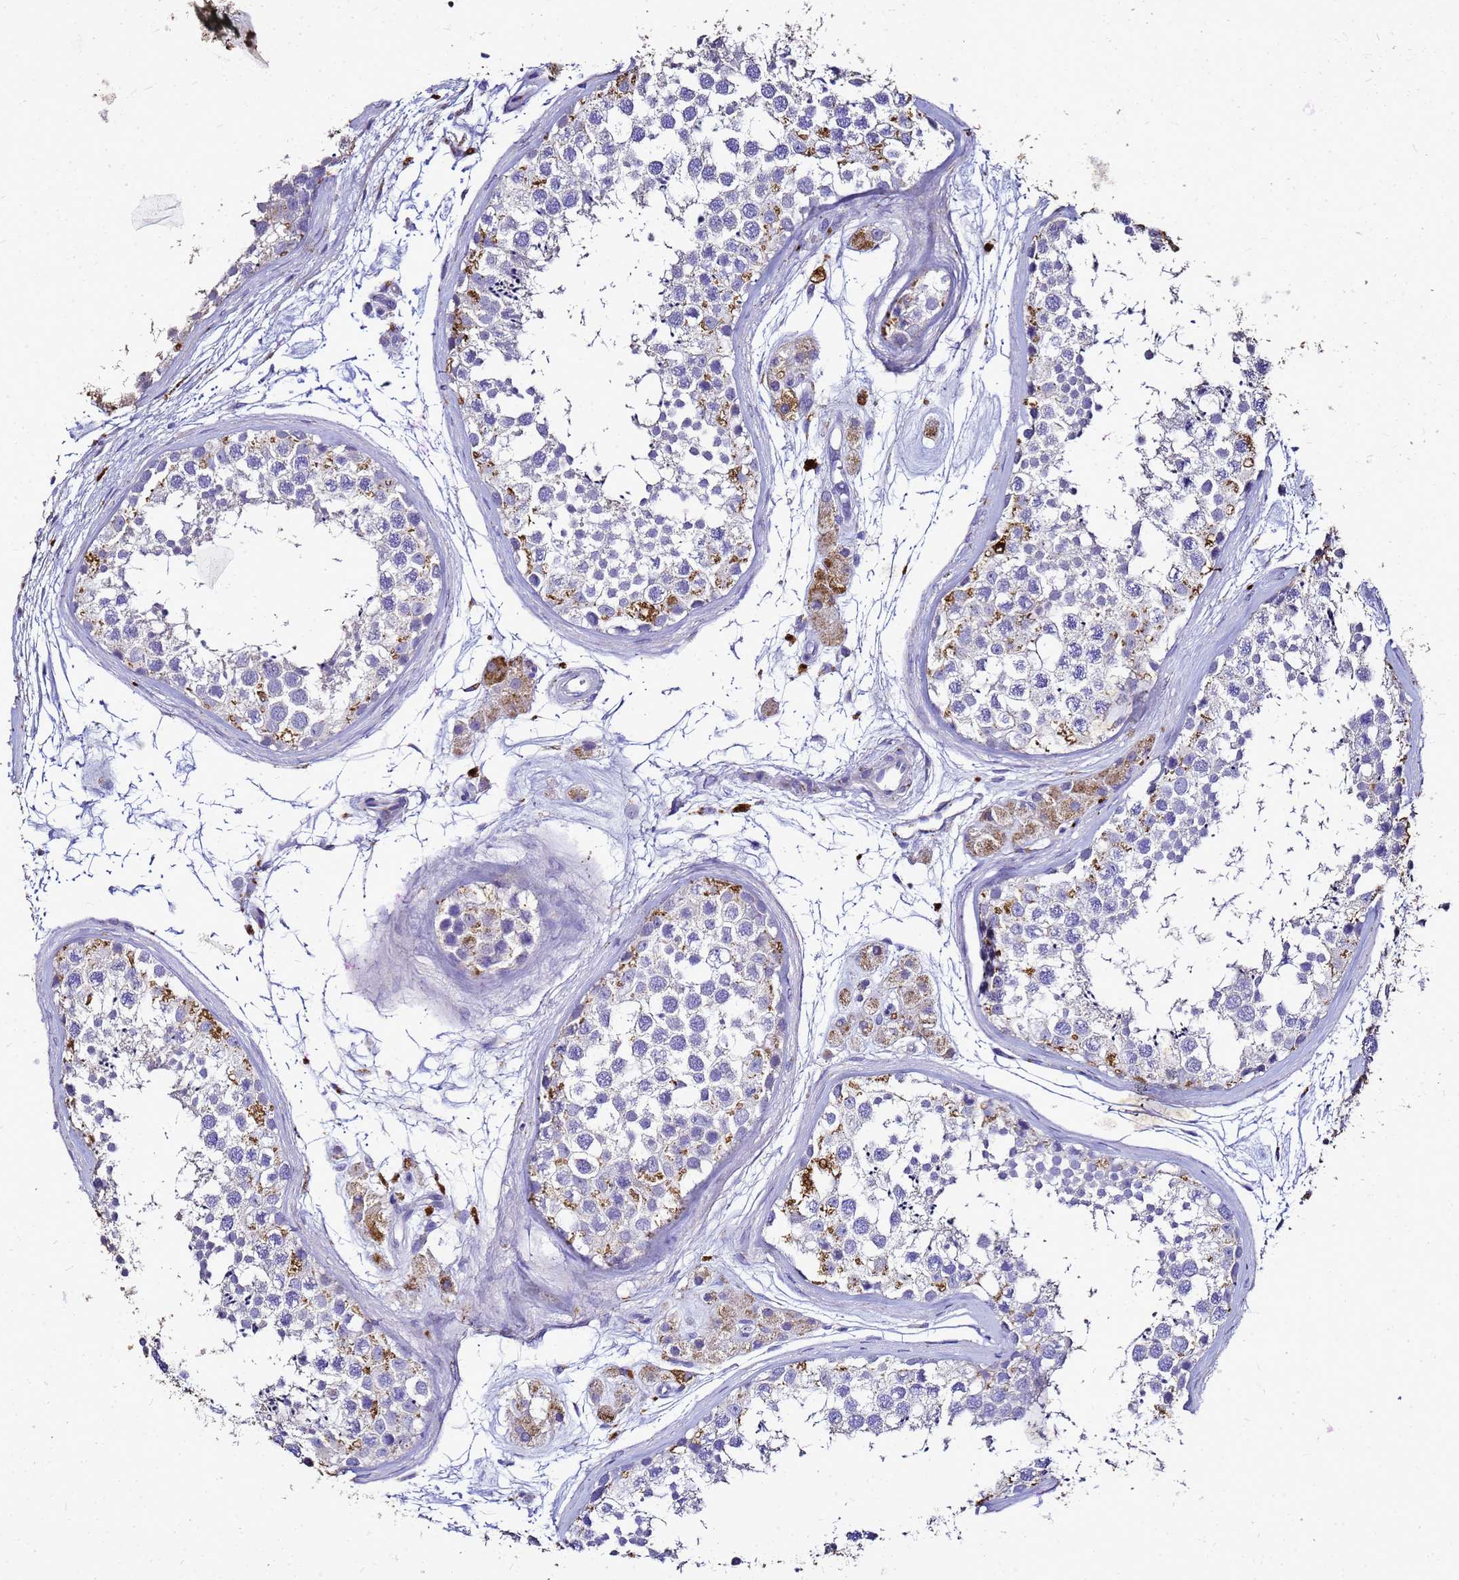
{"staining": {"intensity": "weak", "quantity": "<25%", "location": "cytoplasmic/membranous"}, "tissue": "testis", "cell_type": "Cells in seminiferous ducts", "image_type": "normal", "snomed": [{"axis": "morphology", "description": "Normal tissue, NOS"}, {"axis": "topography", "description": "Testis"}], "caption": "DAB (3,3'-diaminobenzidine) immunohistochemical staining of normal human testis demonstrates no significant positivity in cells in seminiferous ducts. (DAB immunohistochemistry (IHC), high magnification).", "gene": "S100A2", "patient": {"sex": "male", "age": 56}}